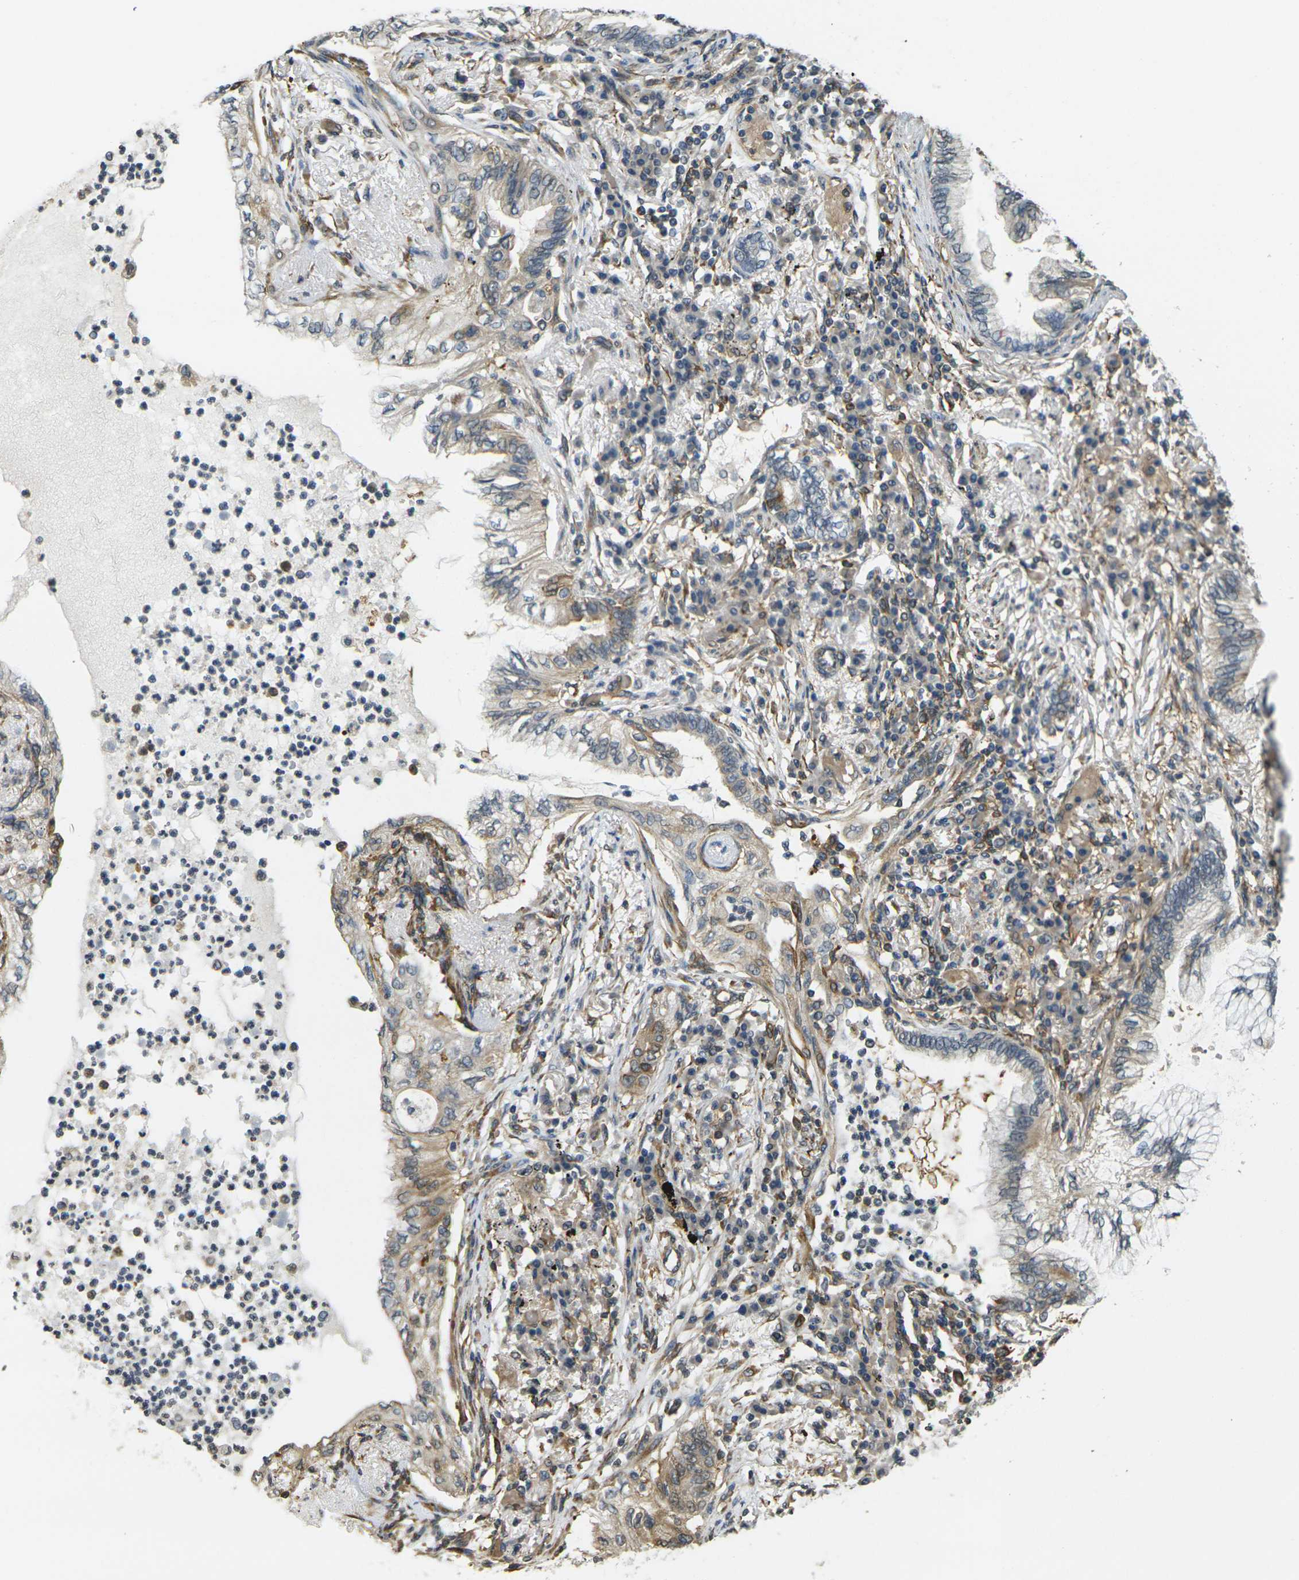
{"staining": {"intensity": "weak", "quantity": "25%-75%", "location": "cytoplasmic/membranous"}, "tissue": "lung cancer", "cell_type": "Tumor cells", "image_type": "cancer", "snomed": [{"axis": "morphology", "description": "Normal tissue, NOS"}, {"axis": "morphology", "description": "Adenocarcinoma, NOS"}, {"axis": "topography", "description": "Bronchus"}, {"axis": "topography", "description": "Lung"}], "caption": "Brown immunohistochemical staining in lung cancer reveals weak cytoplasmic/membranous expression in about 25%-75% of tumor cells.", "gene": "CAST", "patient": {"sex": "female", "age": 70}}